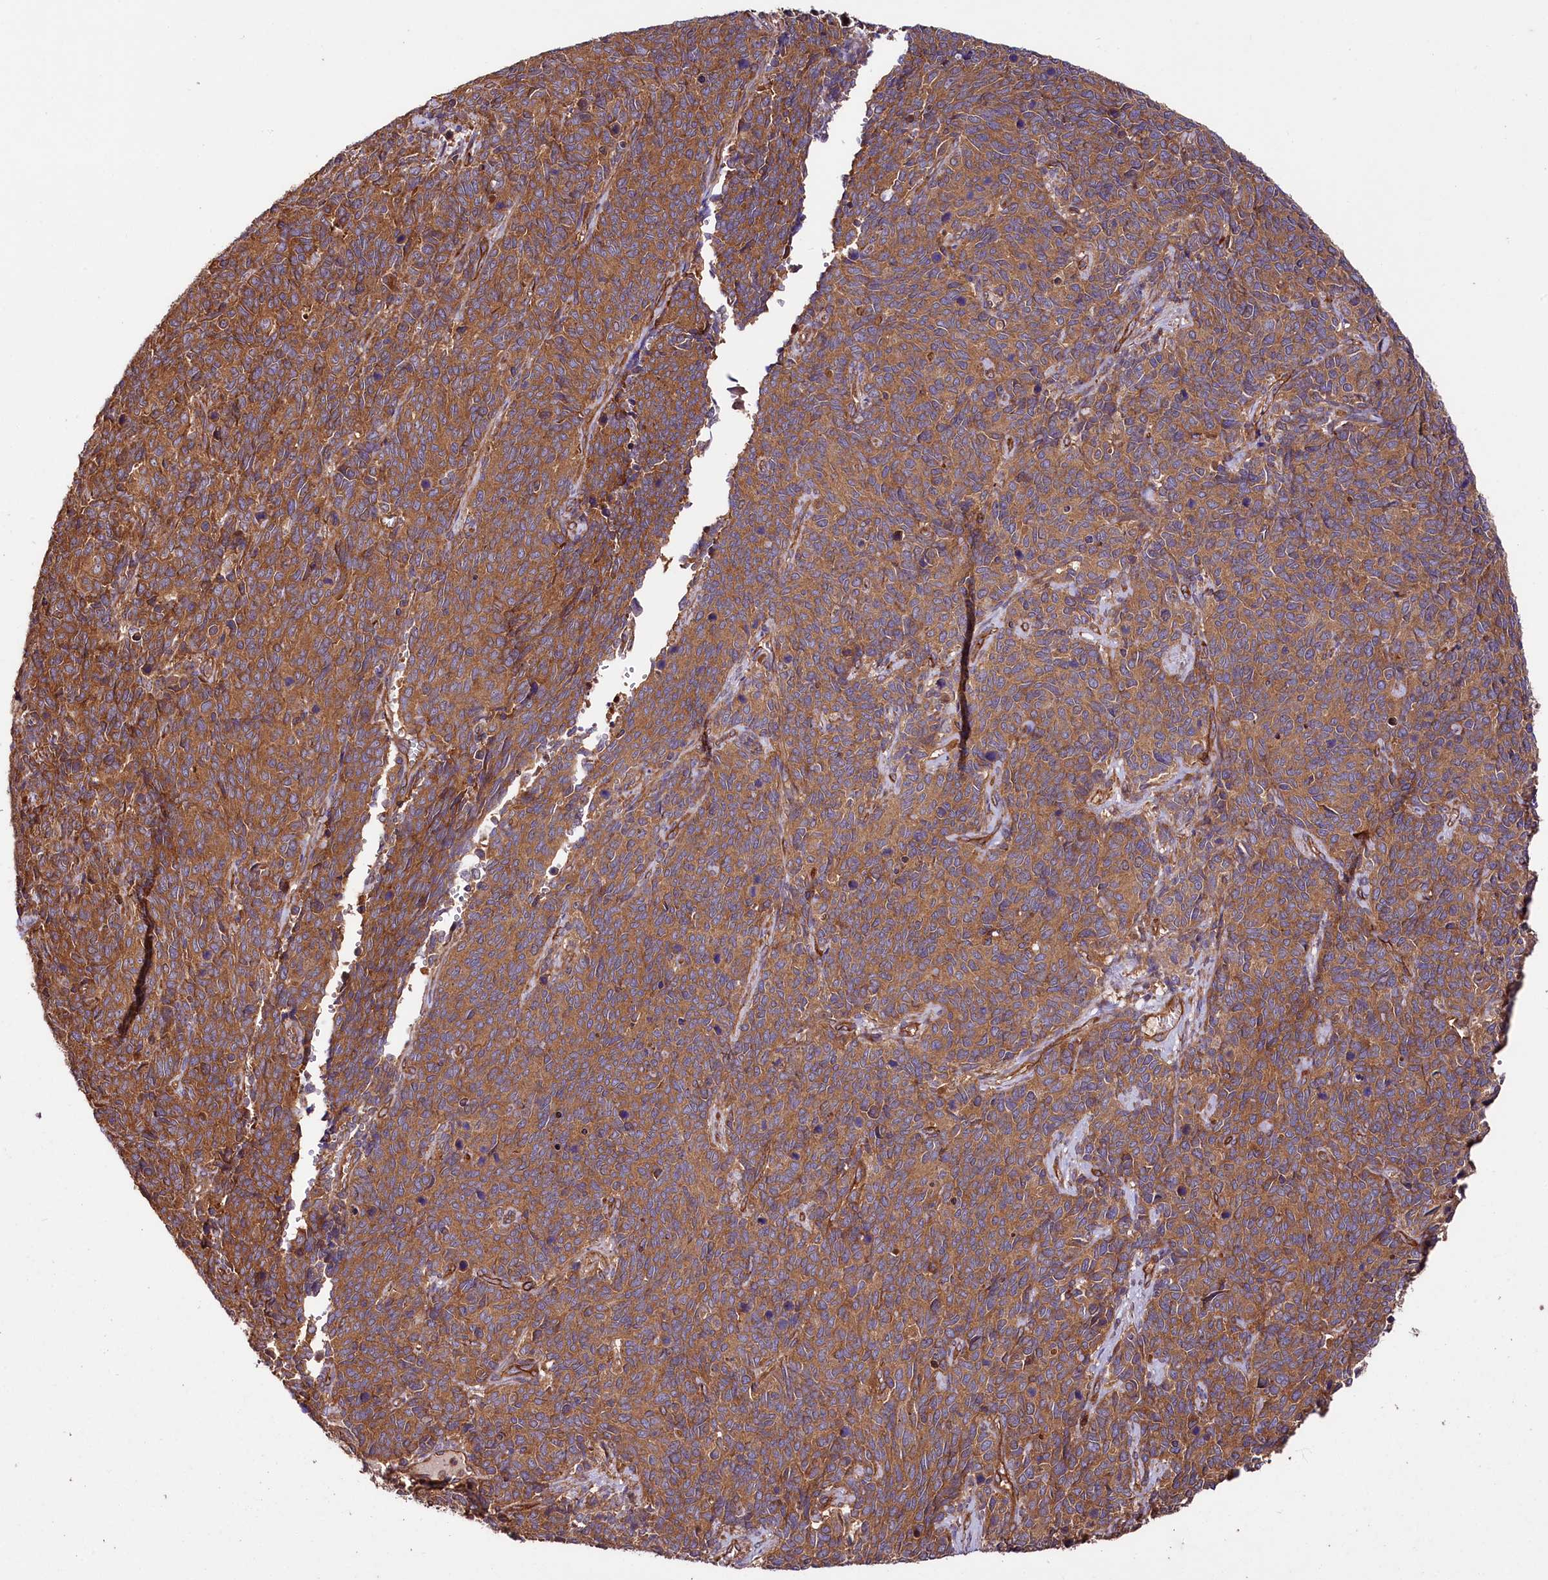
{"staining": {"intensity": "moderate", "quantity": ">75%", "location": "cytoplasmic/membranous"}, "tissue": "cervical cancer", "cell_type": "Tumor cells", "image_type": "cancer", "snomed": [{"axis": "morphology", "description": "Squamous cell carcinoma, NOS"}, {"axis": "topography", "description": "Cervix"}], "caption": "Immunohistochemistry of human cervical cancer displays medium levels of moderate cytoplasmic/membranous staining in about >75% of tumor cells.", "gene": "CEP295", "patient": {"sex": "female", "age": 60}}